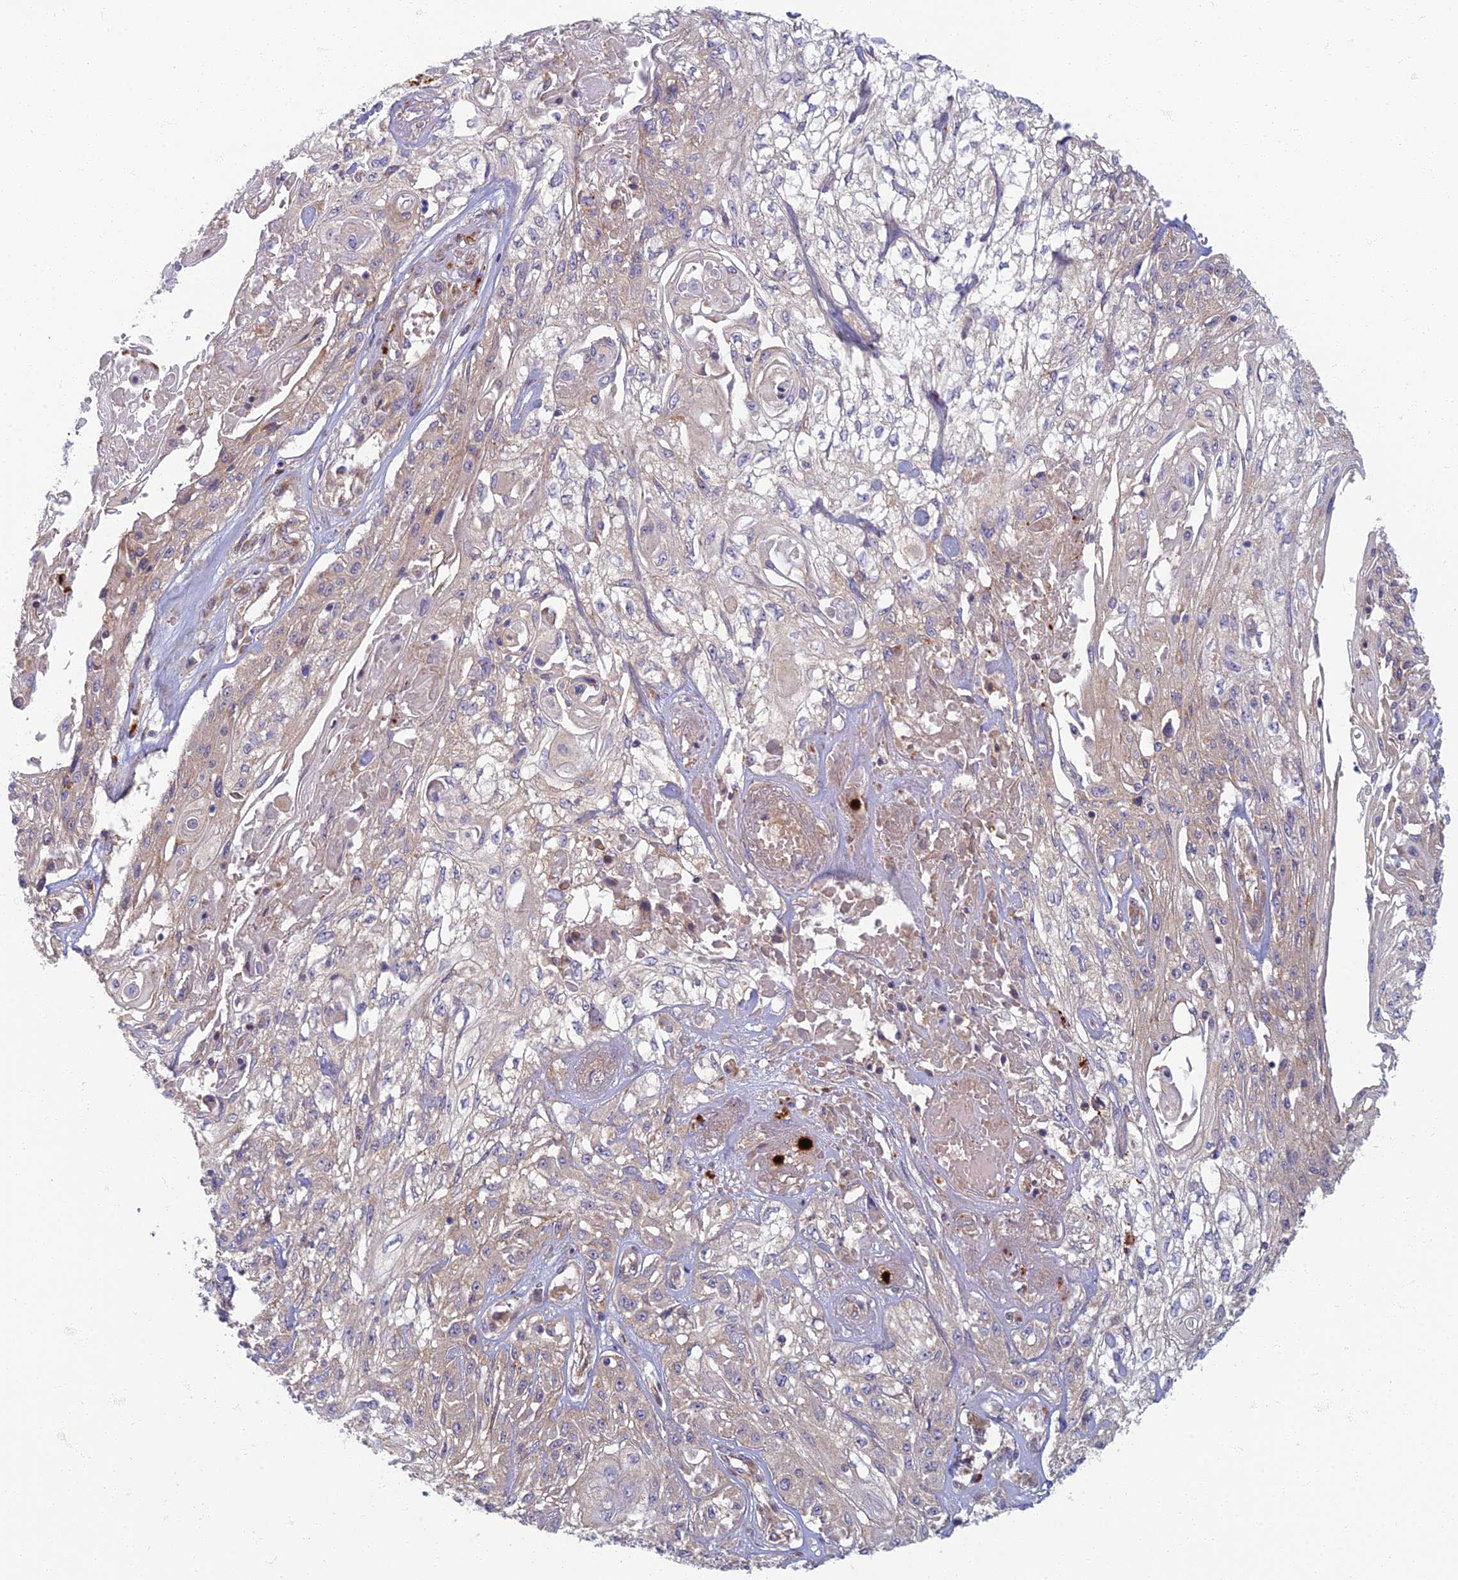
{"staining": {"intensity": "weak", "quantity": "25%-75%", "location": "cytoplasmic/membranous"}, "tissue": "skin cancer", "cell_type": "Tumor cells", "image_type": "cancer", "snomed": [{"axis": "morphology", "description": "Squamous cell carcinoma, NOS"}, {"axis": "morphology", "description": "Squamous cell carcinoma, metastatic, NOS"}, {"axis": "topography", "description": "Skin"}, {"axis": "topography", "description": "Lymph node"}], "caption": "The histopathology image displays staining of skin cancer (squamous cell carcinoma), revealing weak cytoplasmic/membranous protein expression (brown color) within tumor cells.", "gene": "PROX2", "patient": {"sex": "male", "age": 75}}